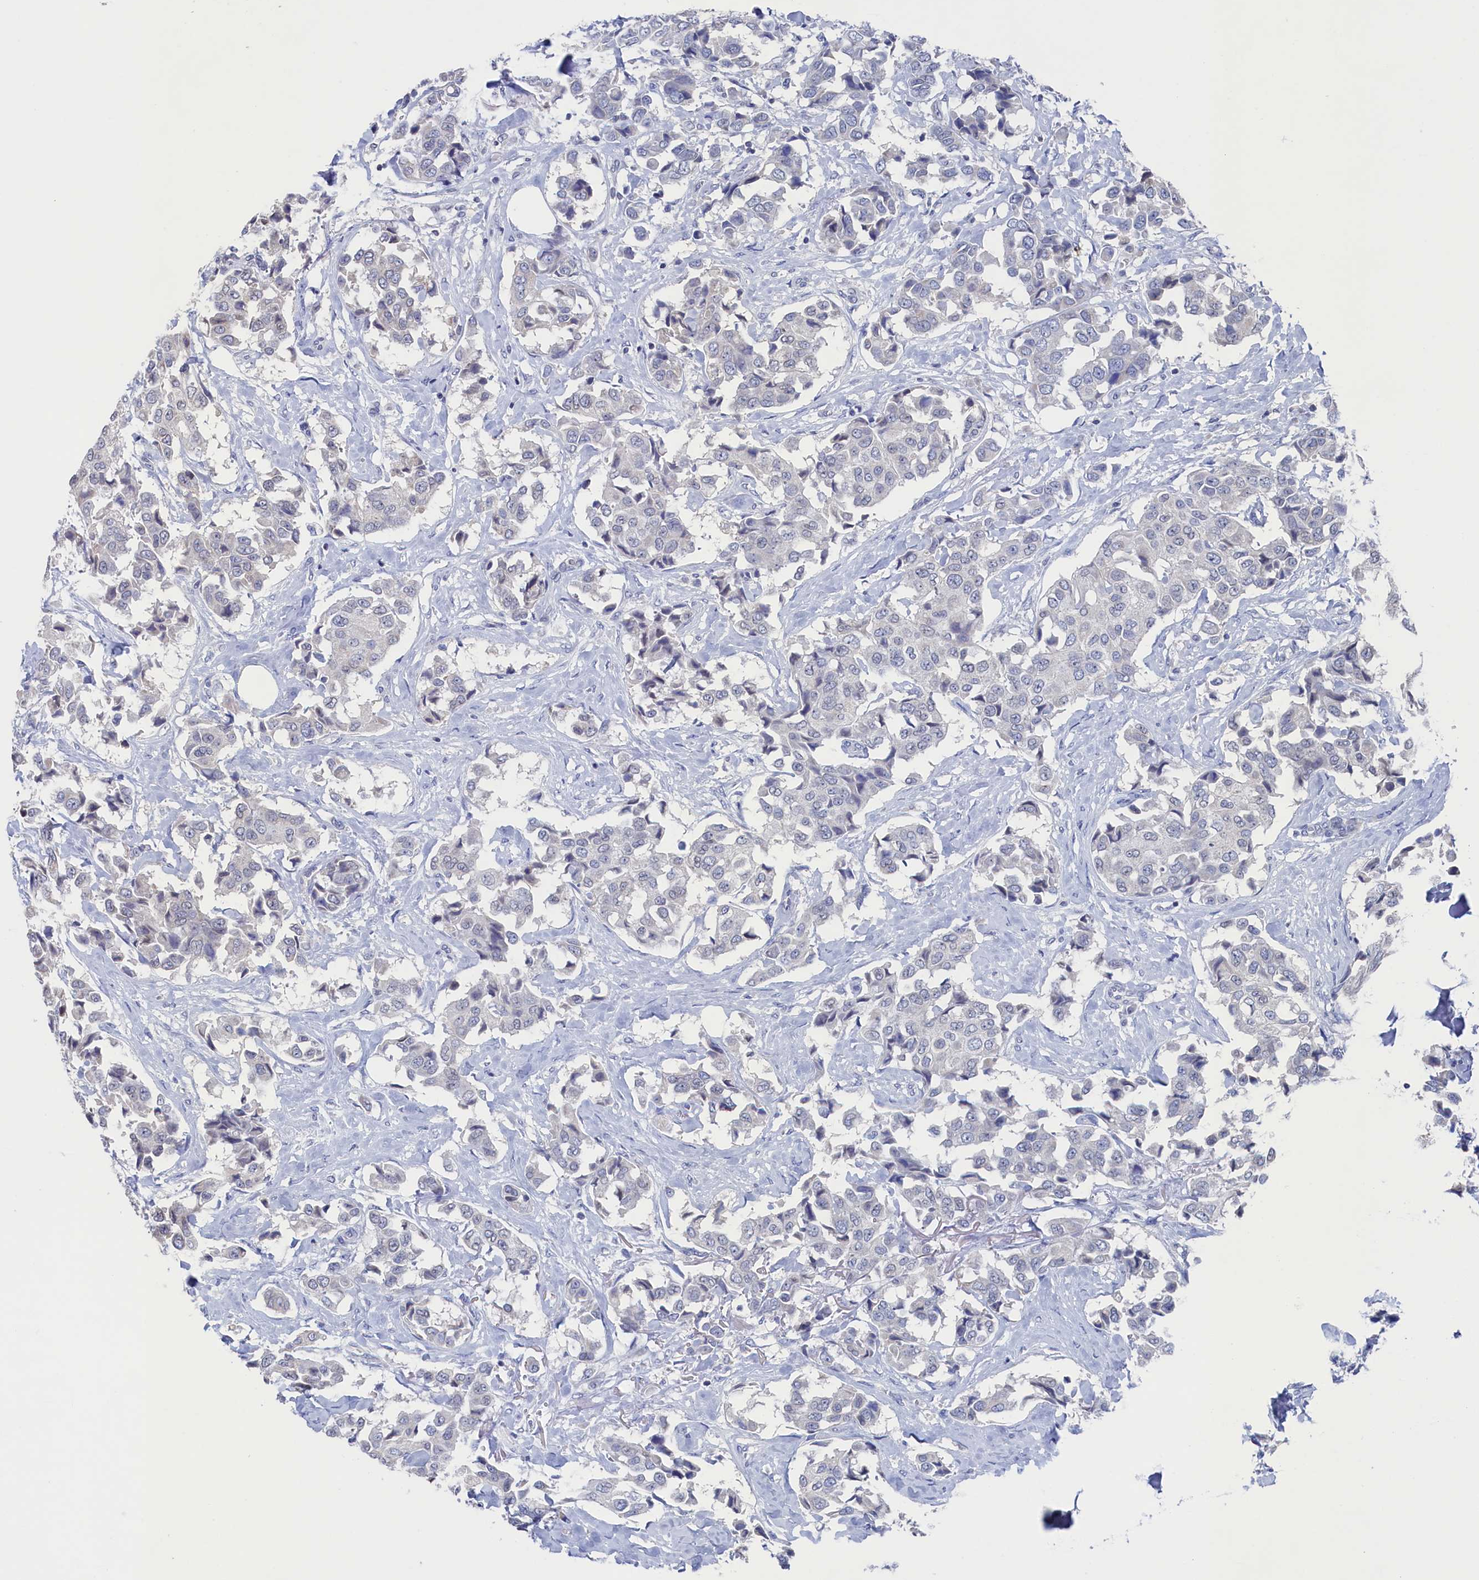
{"staining": {"intensity": "negative", "quantity": "none", "location": "none"}, "tissue": "breast cancer", "cell_type": "Tumor cells", "image_type": "cancer", "snomed": [{"axis": "morphology", "description": "Duct carcinoma"}, {"axis": "topography", "description": "Breast"}], "caption": "High power microscopy image of an immunohistochemistry histopathology image of breast cancer, revealing no significant positivity in tumor cells.", "gene": "C11orf54", "patient": {"sex": "female", "age": 80}}